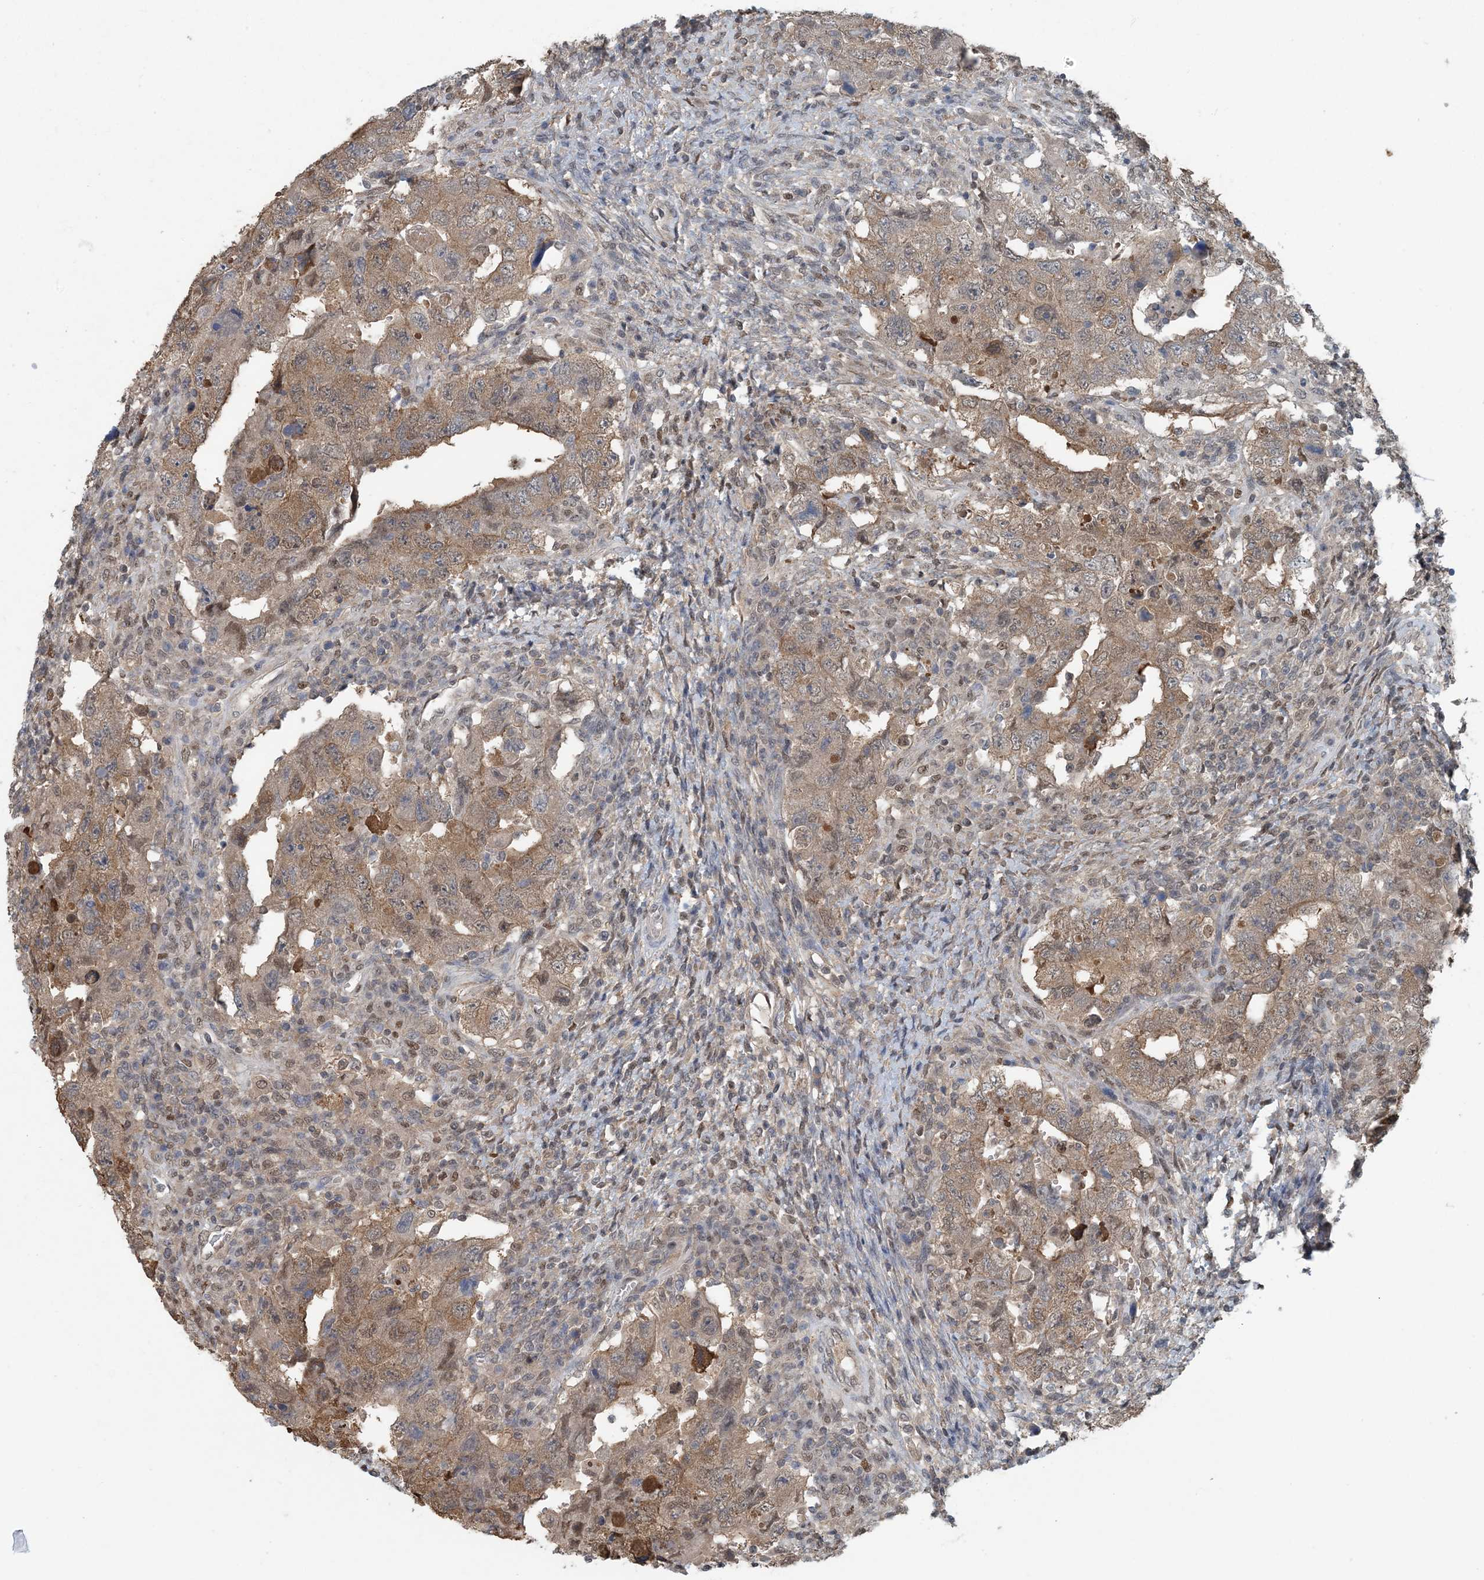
{"staining": {"intensity": "moderate", "quantity": ">75%", "location": "cytoplasmic/membranous,nuclear"}, "tissue": "testis cancer", "cell_type": "Tumor cells", "image_type": "cancer", "snomed": [{"axis": "morphology", "description": "Carcinoma, Embryonal, NOS"}, {"axis": "topography", "description": "Testis"}], "caption": "Immunohistochemical staining of testis cancer shows moderate cytoplasmic/membranous and nuclear protein positivity in approximately >75% of tumor cells. The staining was performed using DAB (3,3'-diaminobenzidine), with brown indicating positive protein expression. Nuclei are stained blue with hematoxylin.", "gene": "HIKESHI", "patient": {"sex": "male", "age": 26}}